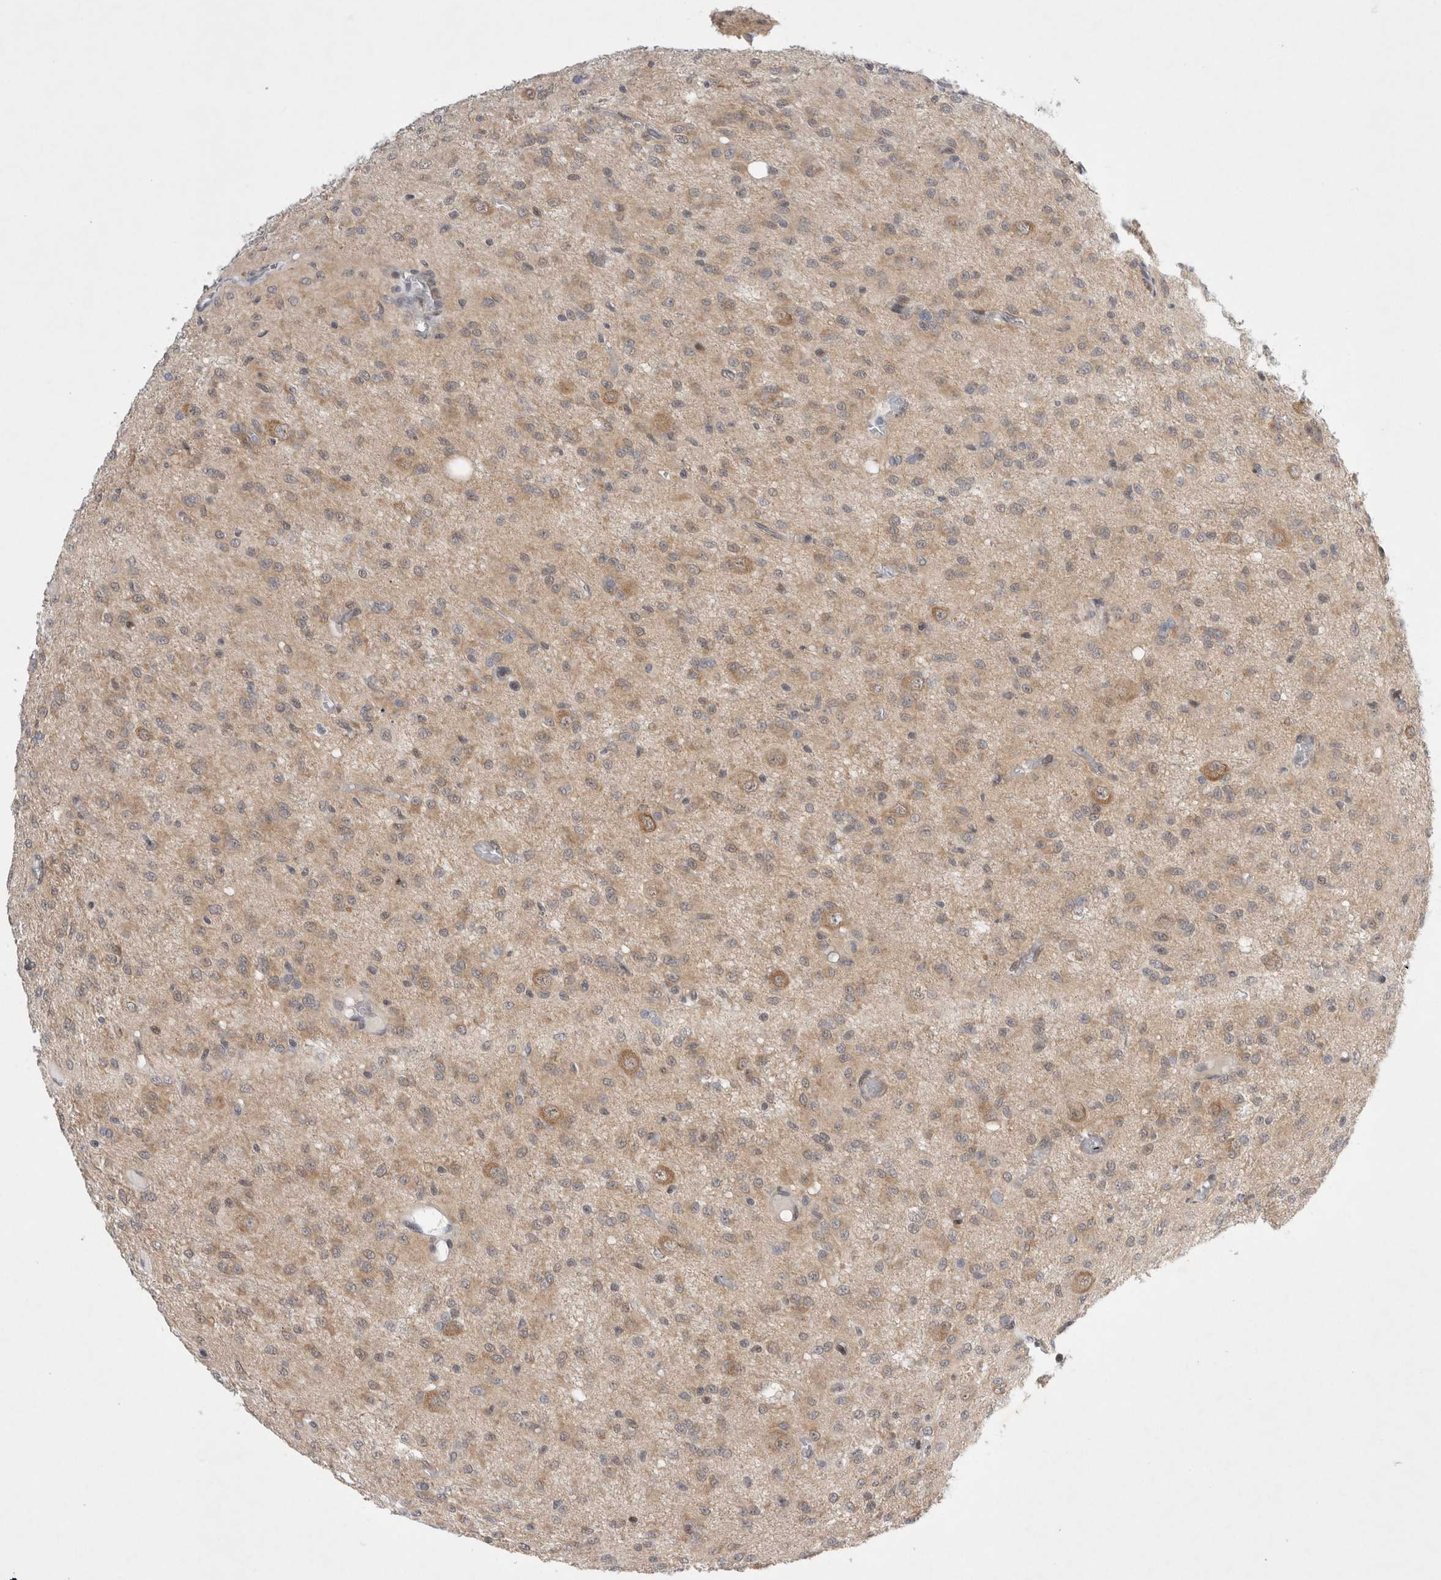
{"staining": {"intensity": "weak", "quantity": "<25%", "location": "cytoplasmic/membranous"}, "tissue": "glioma", "cell_type": "Tumor cells", "image_type": "cancer", "snomed": [{"axis": "morphology", "description": "Glioma, malignant, High grade"}, {"axis": "topography", "description": "Brain"}], "caption": "There is no significant staining in tumor cells of glioma.", "gene": "WIPF2", "patient": {"sex": "female", "age": 59}}